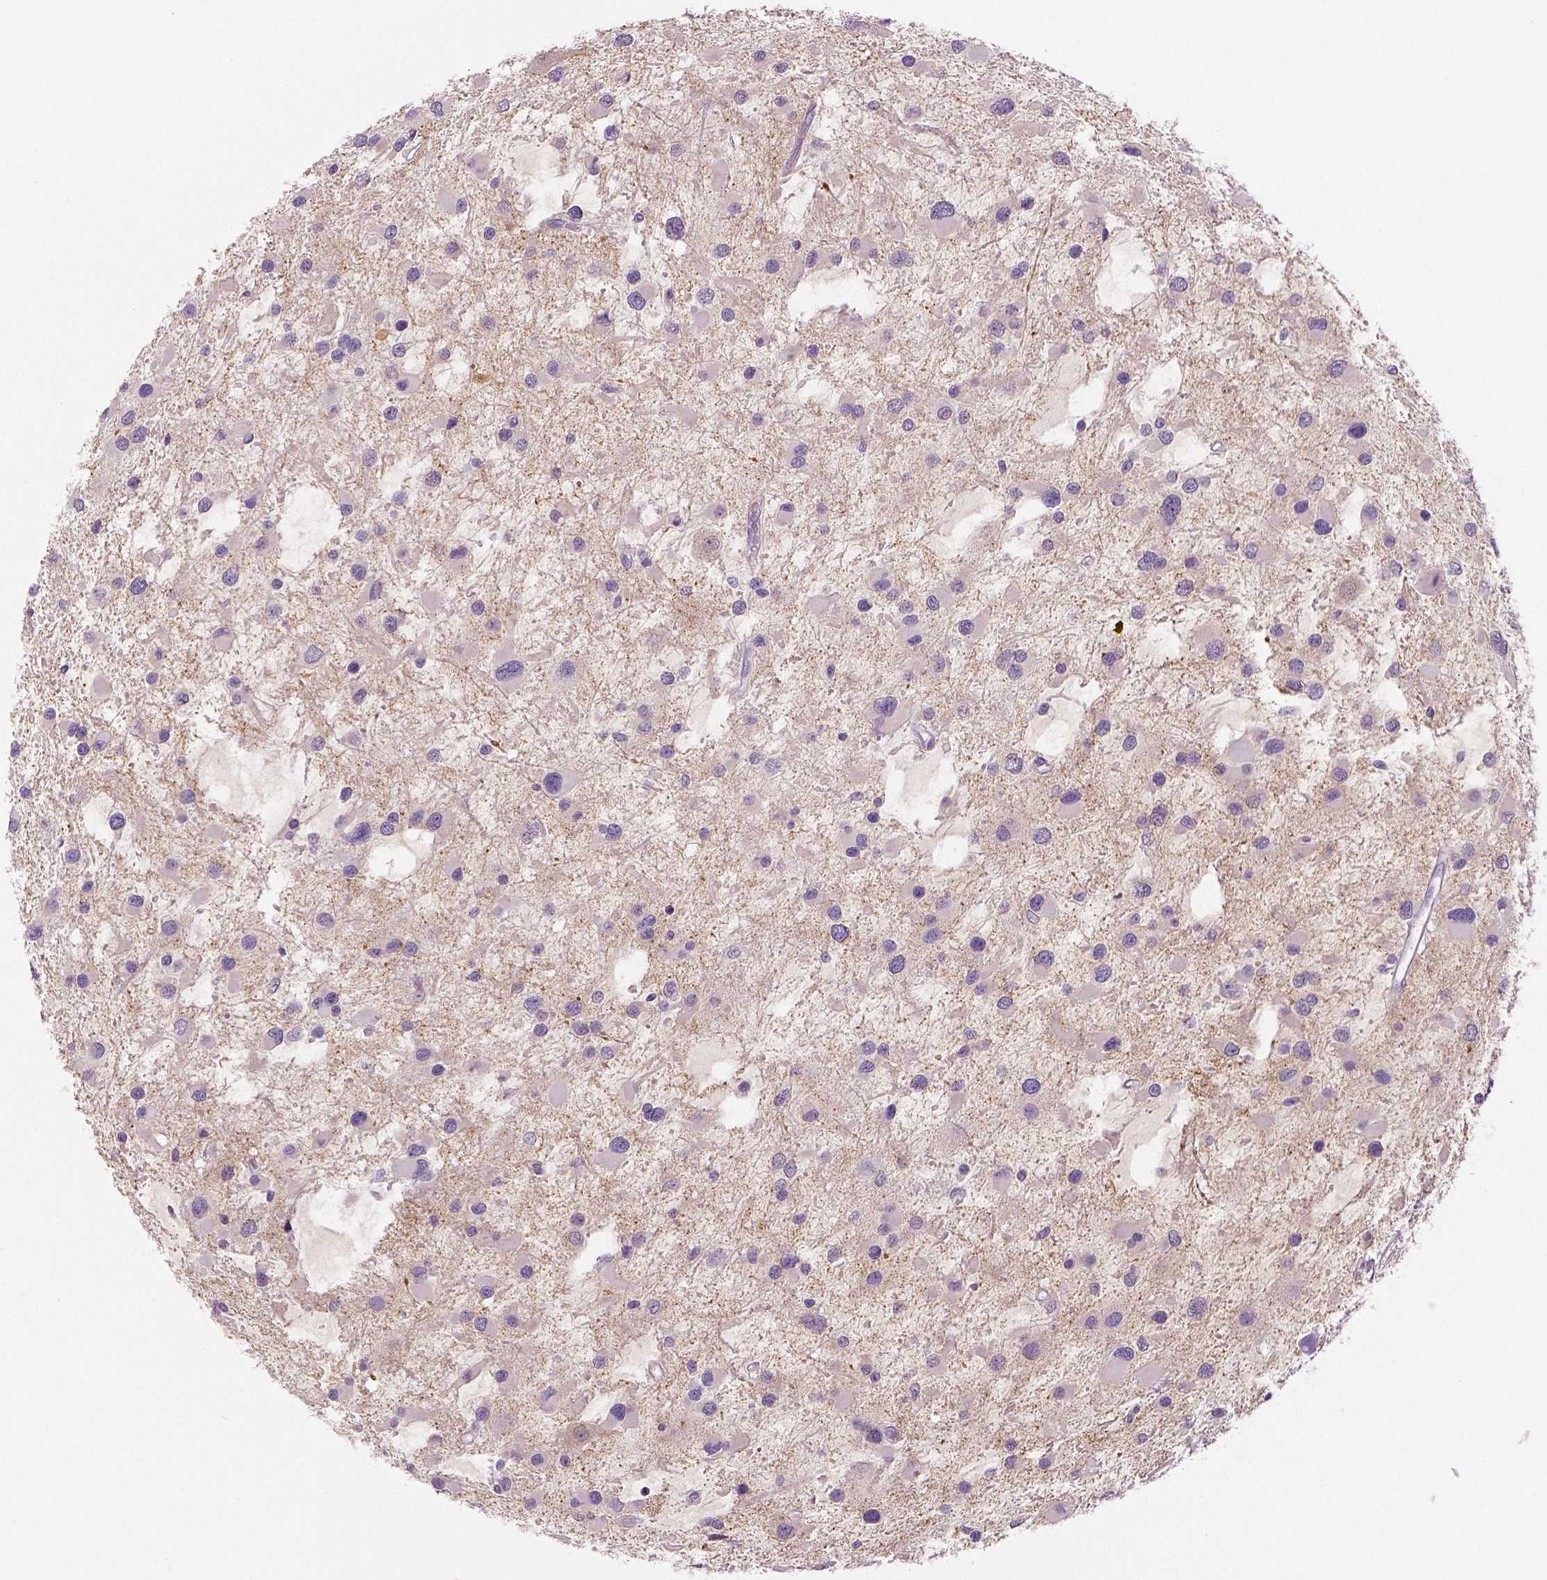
{"staining": {"intensity": "negative", "quantity": "none", "location": "none"}, "tissue": "glioma", "cell_type": "Tumor cells", "image_type": "cancer", "snomed": [{"axis": "morphology", "description": "Glioma, malignant, Low grade"}, {"axis": "topography", "description": "Brain"}], "caption": "Human glioma stained for a protein using immunohistochemistry reveals no expression in tumor cells.", "gene": "NECAB2", "patient": {"sex": "female", "age": 32}}